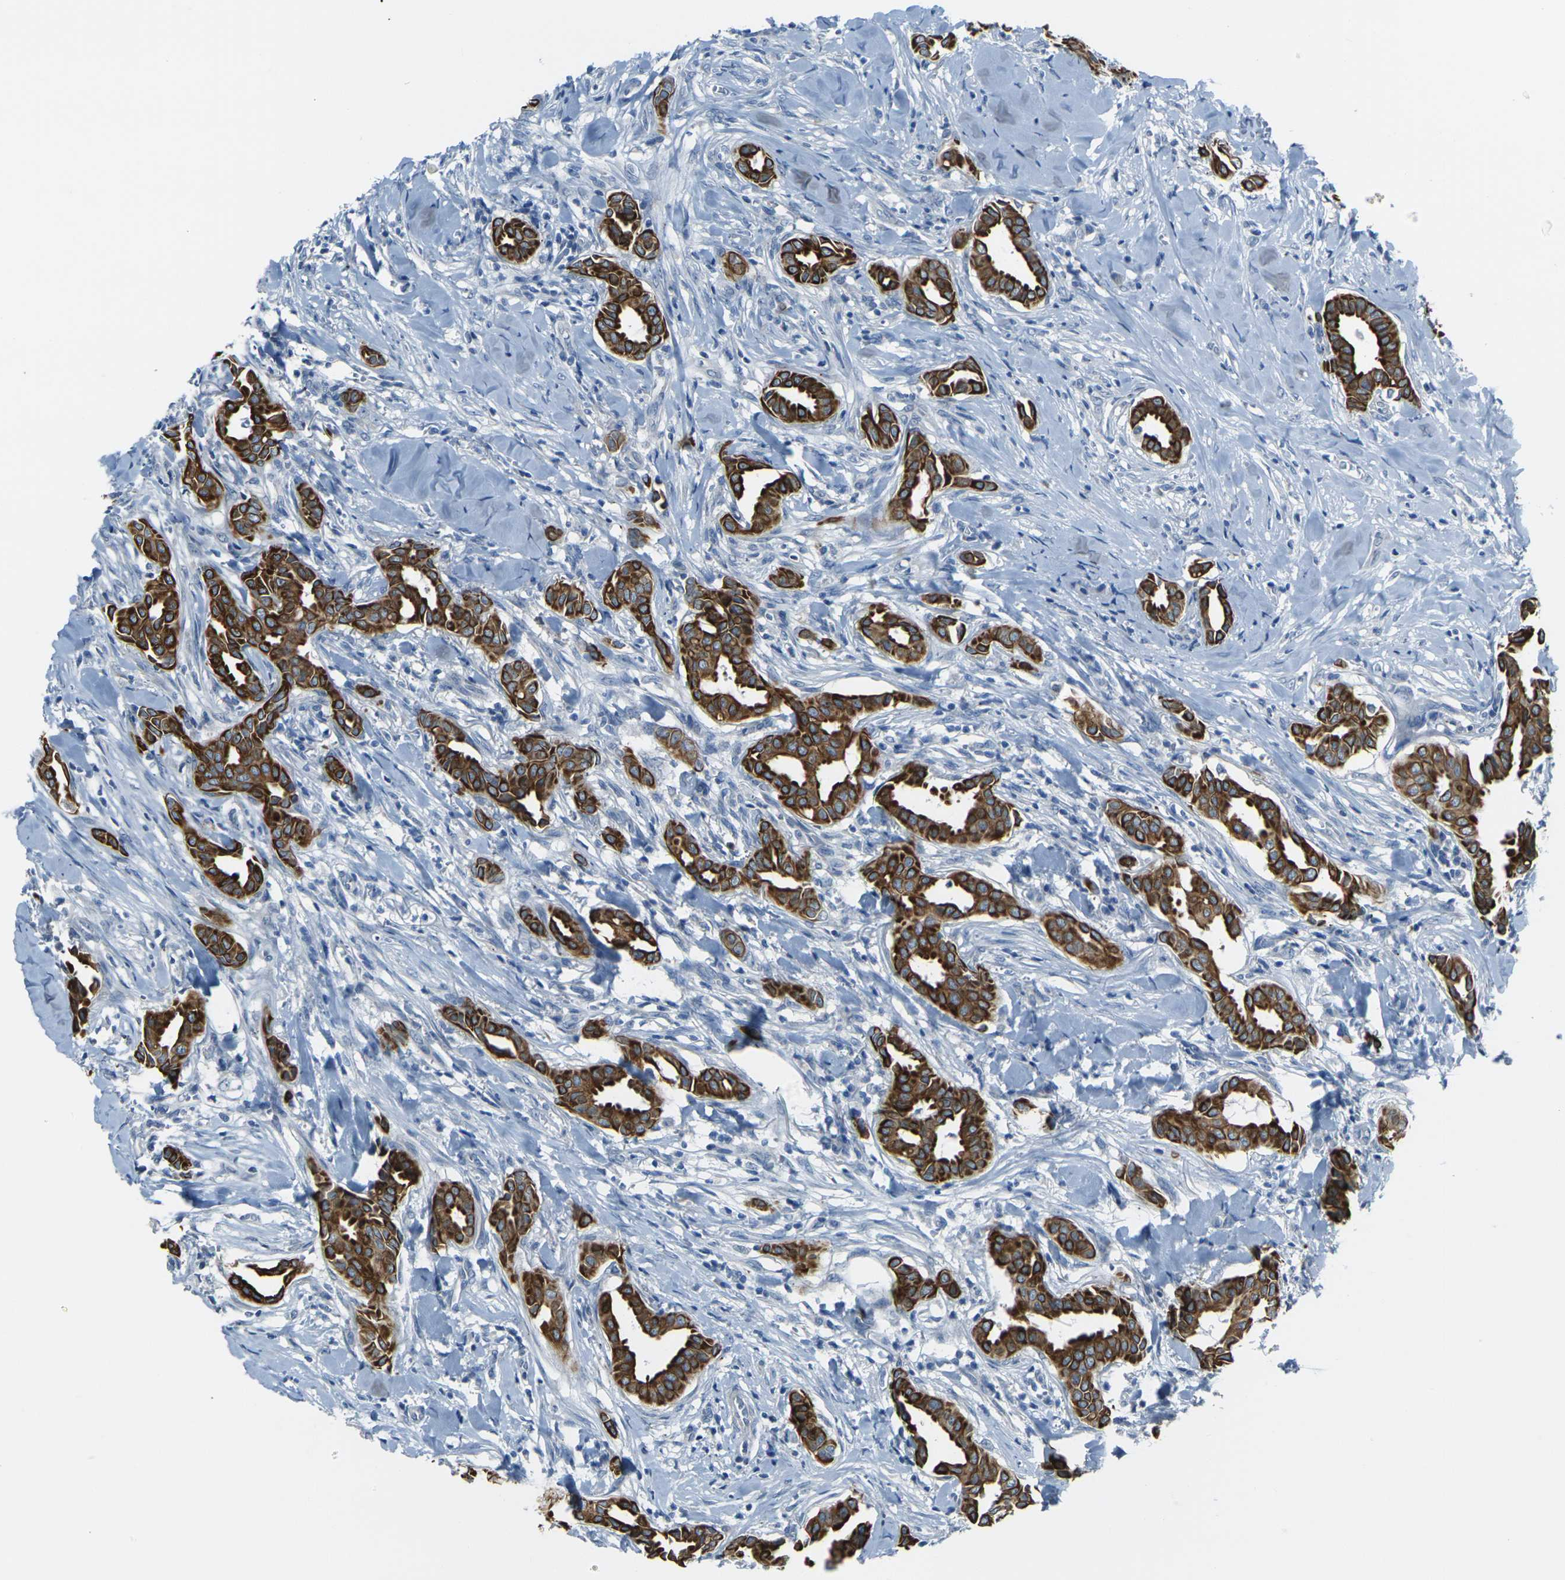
{"staining": {"intensity": "strong", "quantity": ">75%", "location": "cytoplasmic/membranous"}, "tissue": "head and neck cancer", "cell_type": "Tumor cells", "image_type": "cancer", "snomed": [{"axis": "morphology", "description": "Adenocarcinoma, NOS"}, {"axis": "topography", "description": "Salivary gland"}, {"axis": "topography", "description": "Head-Neck"}], "caption": "Head and neck cancer (adenocarcinoma) was stained to show a protein in brown. There is high levels of strong cytoplasmic/membranous expression in approximately >75% of tumor cells.", "gene": "ANKRD46", "patient": {"sex": "female", "age": 59}}